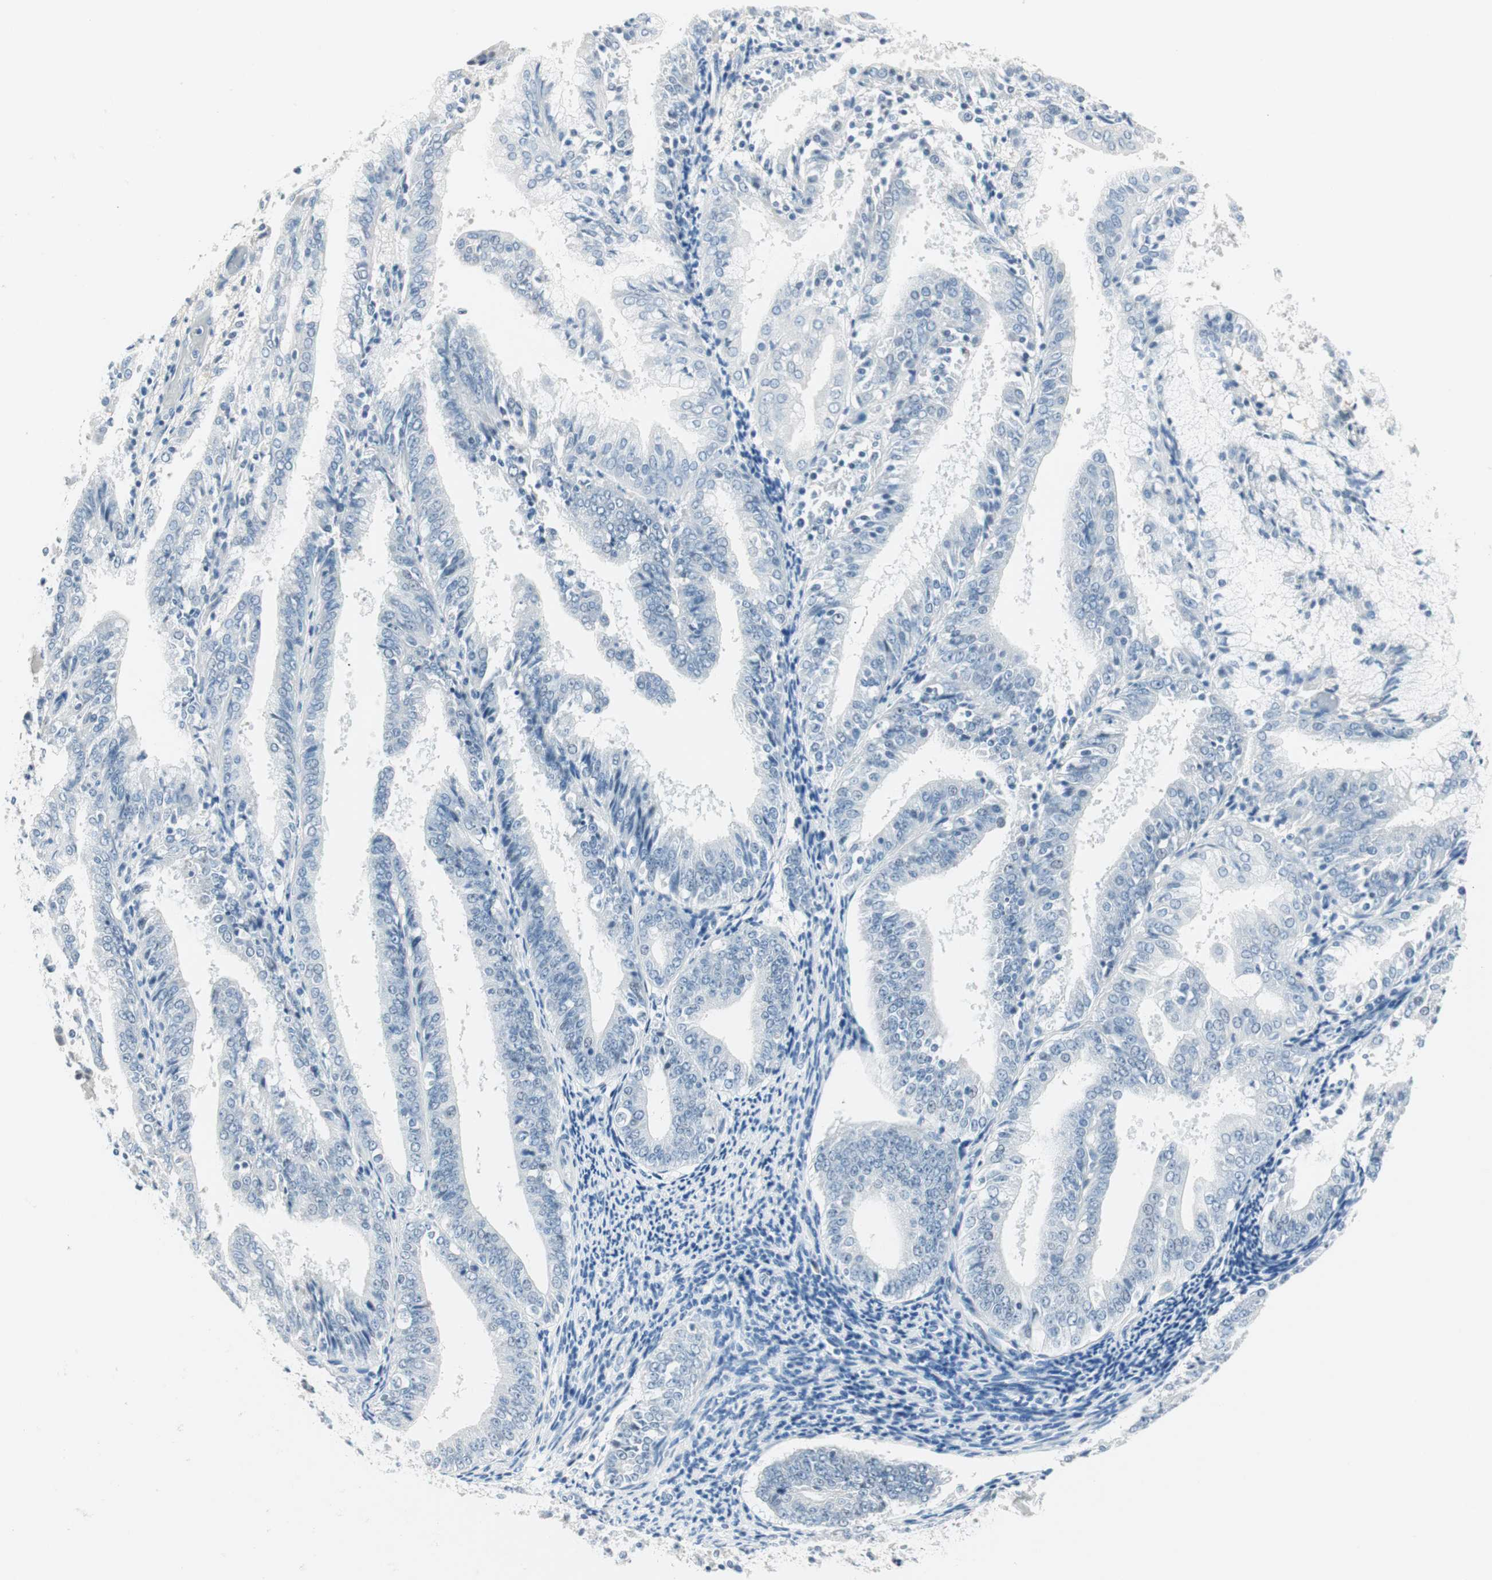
{"staining": {"intensity": "negative", "quantity": "none", "location": "none"}, "tissue": "endometrial cancer", "cell_type": "Tumor cells", "image_type": "cancer", "snomed": [{"axis": "morphology", "description": "Adenocarcinoma, NOS"}, {"axis": "topography", "description": "Endometrium"}], "caption": "Immunohistochemistry (IHC) histopathology image of human endometrial cancer (adenocarcinoma) stained for a protein (brown), which reveals no positivity in tumor cells.", "gene": "HOXB13", "patient": {"sex": "female", "age": 63}}